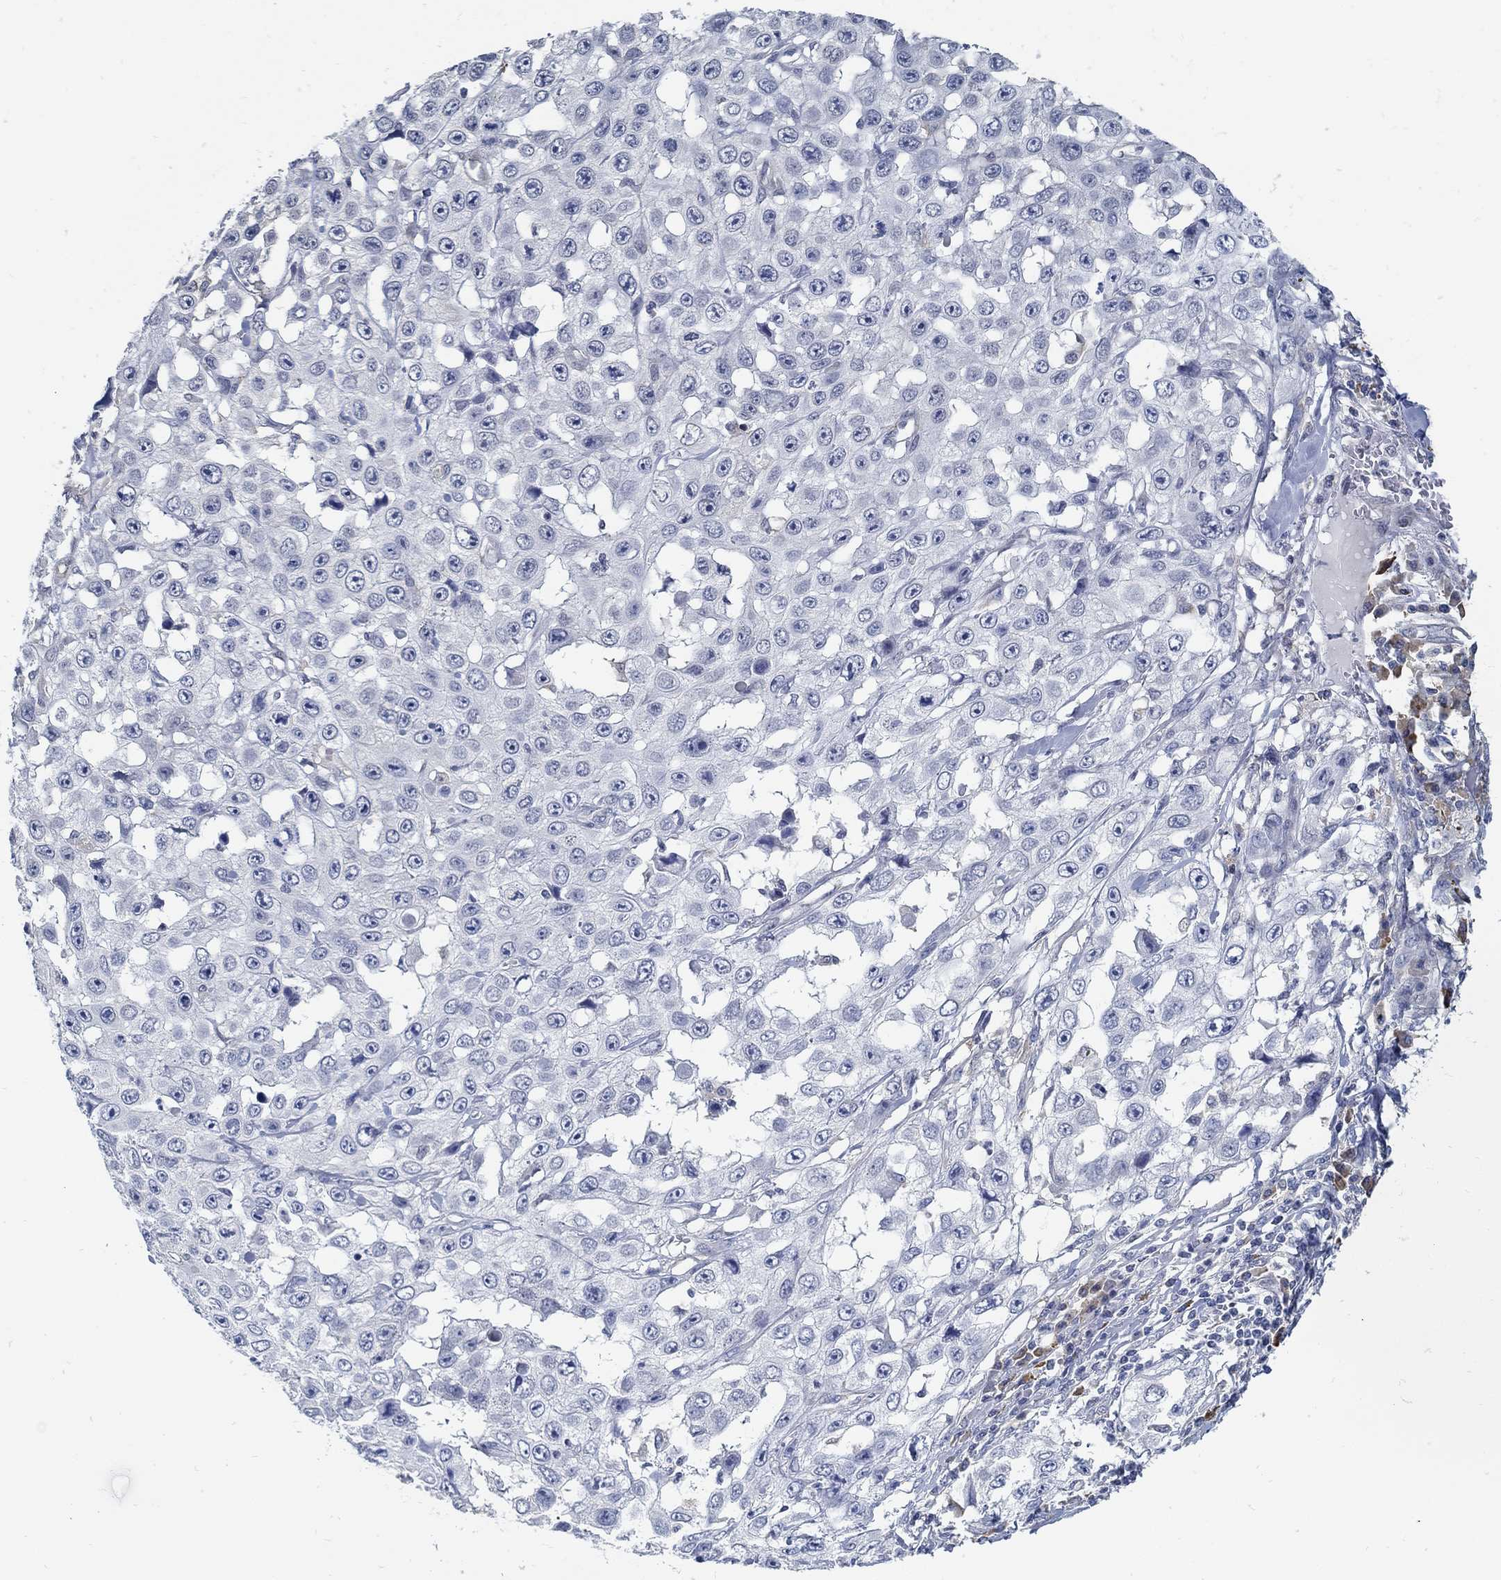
{"staining": {"intensity": "negative", "quantity": "none", "location": "none"}, "tissue": "skin cancer", "cell_type": "Tumor cells", "image_type": "cancer", "snomed": [{"axis": "morphology", "description": "Squamous cell carcinoma, NOS"}, {"axis": "topography", "description": "Skin"}], "caption": "Immunohistochemical staining of skin cancer (squamous cell carcinoma) reveals no significant staining in tumor cells.", "gene": "PCDH11X", "patient": {"sex": "male", "age": 82}}